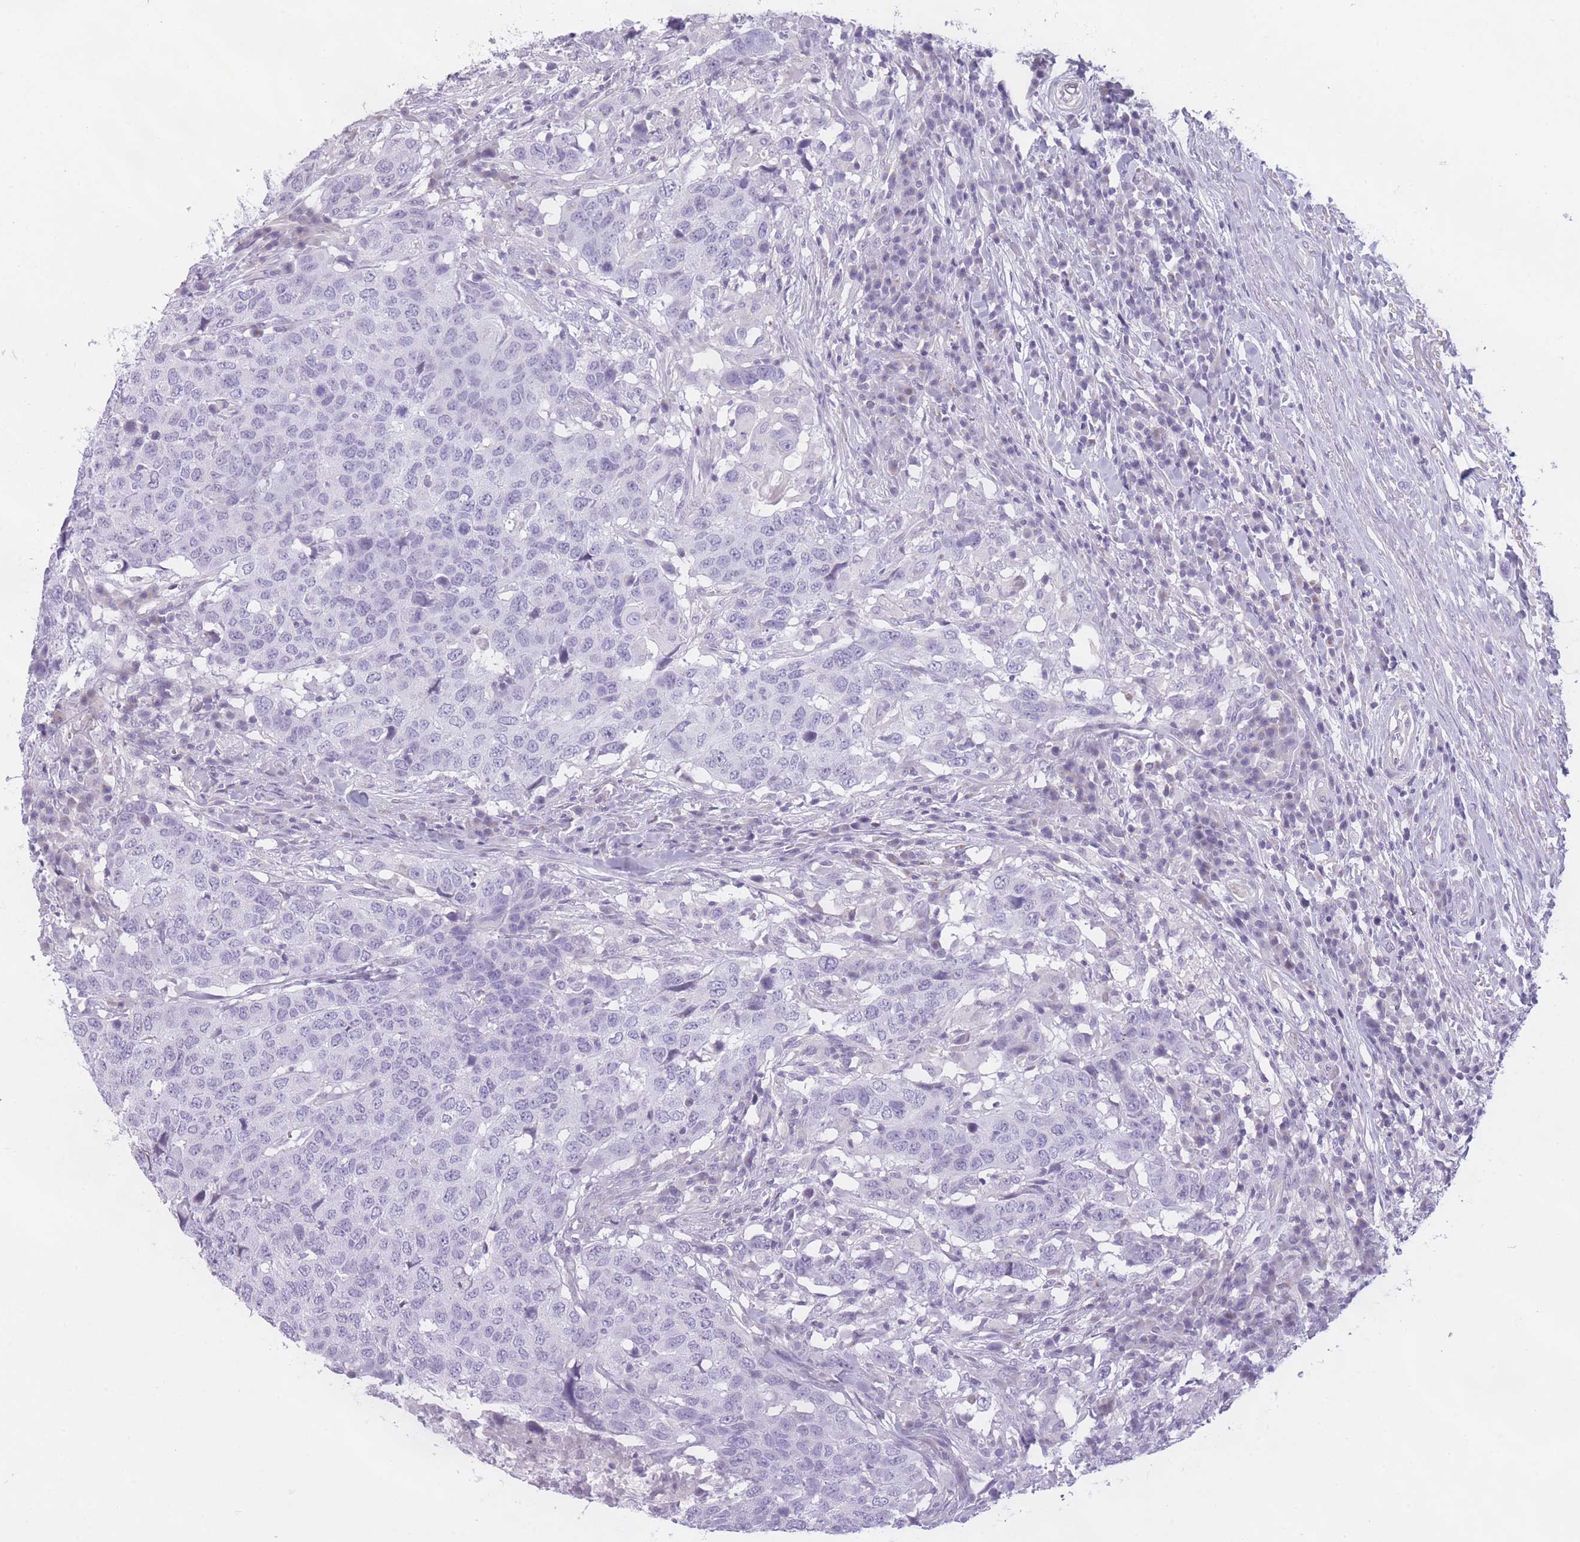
{"staining": {"intensity": "negative", "quantity": "none", "location": "none"}, "tissue": "head and neck cancer", "cell_type": "Tumor cells", "image_type": "cancer", "snomed": [{"axis": "morphology", "description": "Normal tissue, NOS"}, {"axis": "morphology", "description": "Squamous cell carcinoma, NOS"}, {"axis": "topography", "description": "Skeletal muscle"}, {"axis": "topography", "description": "Vascular tissue"}, {"axis": "topography", "description": "Peripheral nerve tissue"}, {"axis": "topography", "description": "Head-Neck"}], "caption": "The photomicrograph shows no staining of tumor cells in head and neck cancer.", "gene": "GGT1", "patient": {"sex": "male", "age": 66}}